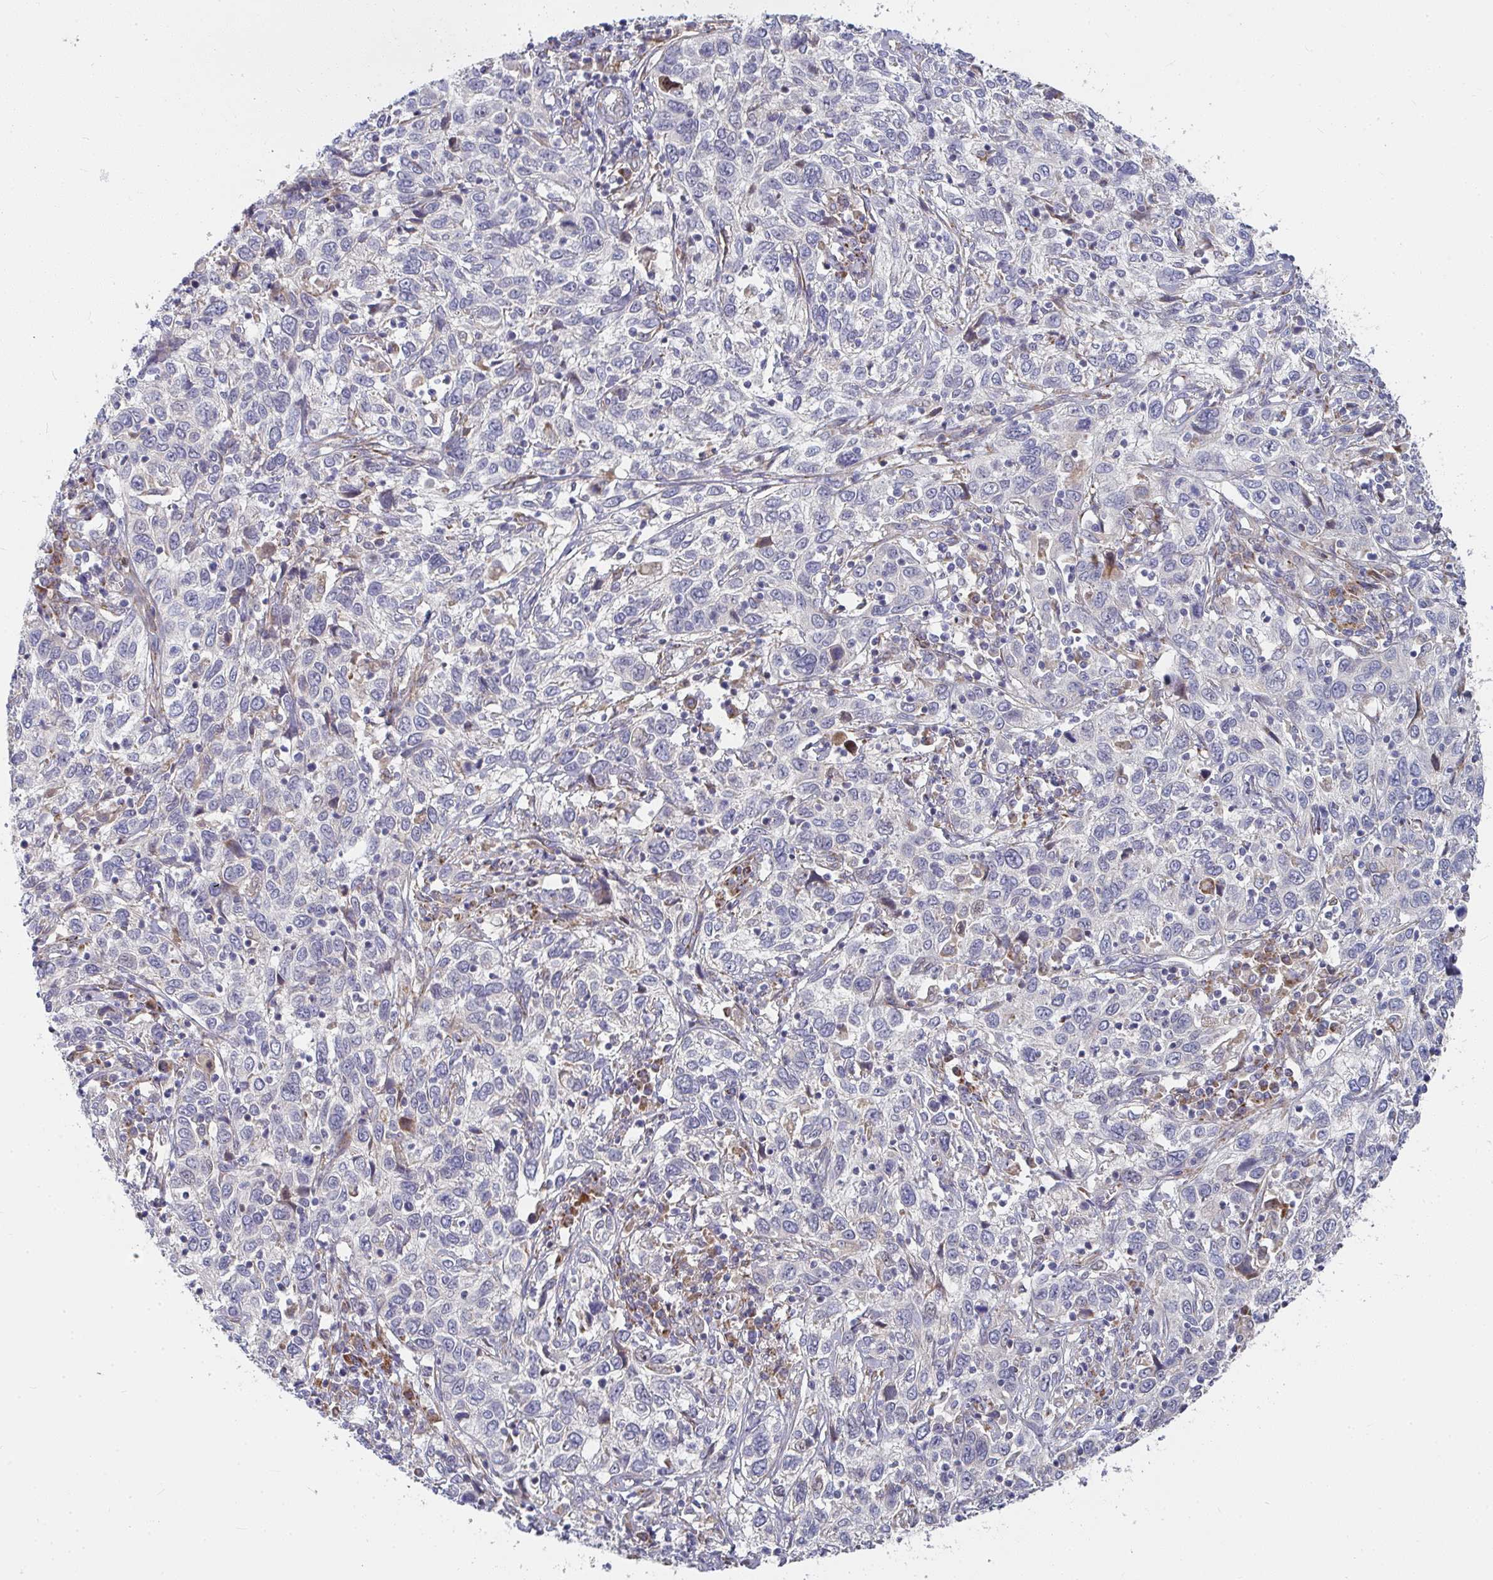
{"staining": {"intensity": "negative", "quantity": "none", "location": "none"}, "tissue": "cervical cancer", "cell_type": "Tumor cells", "image_type": "cancer", "snomed": [{"axis": "morphology", "description": "Squamous cell carcinoma, NOS"}, {"axis": "topography", "description": "Cervix"}], "caption": "Immunohistochemistry of human cervical cancer (squamous cell carcinoma) exhibits no expression in tumor cells.", "gene": "RHEBL1", "patient": {"sex": "female", "age": 46}}